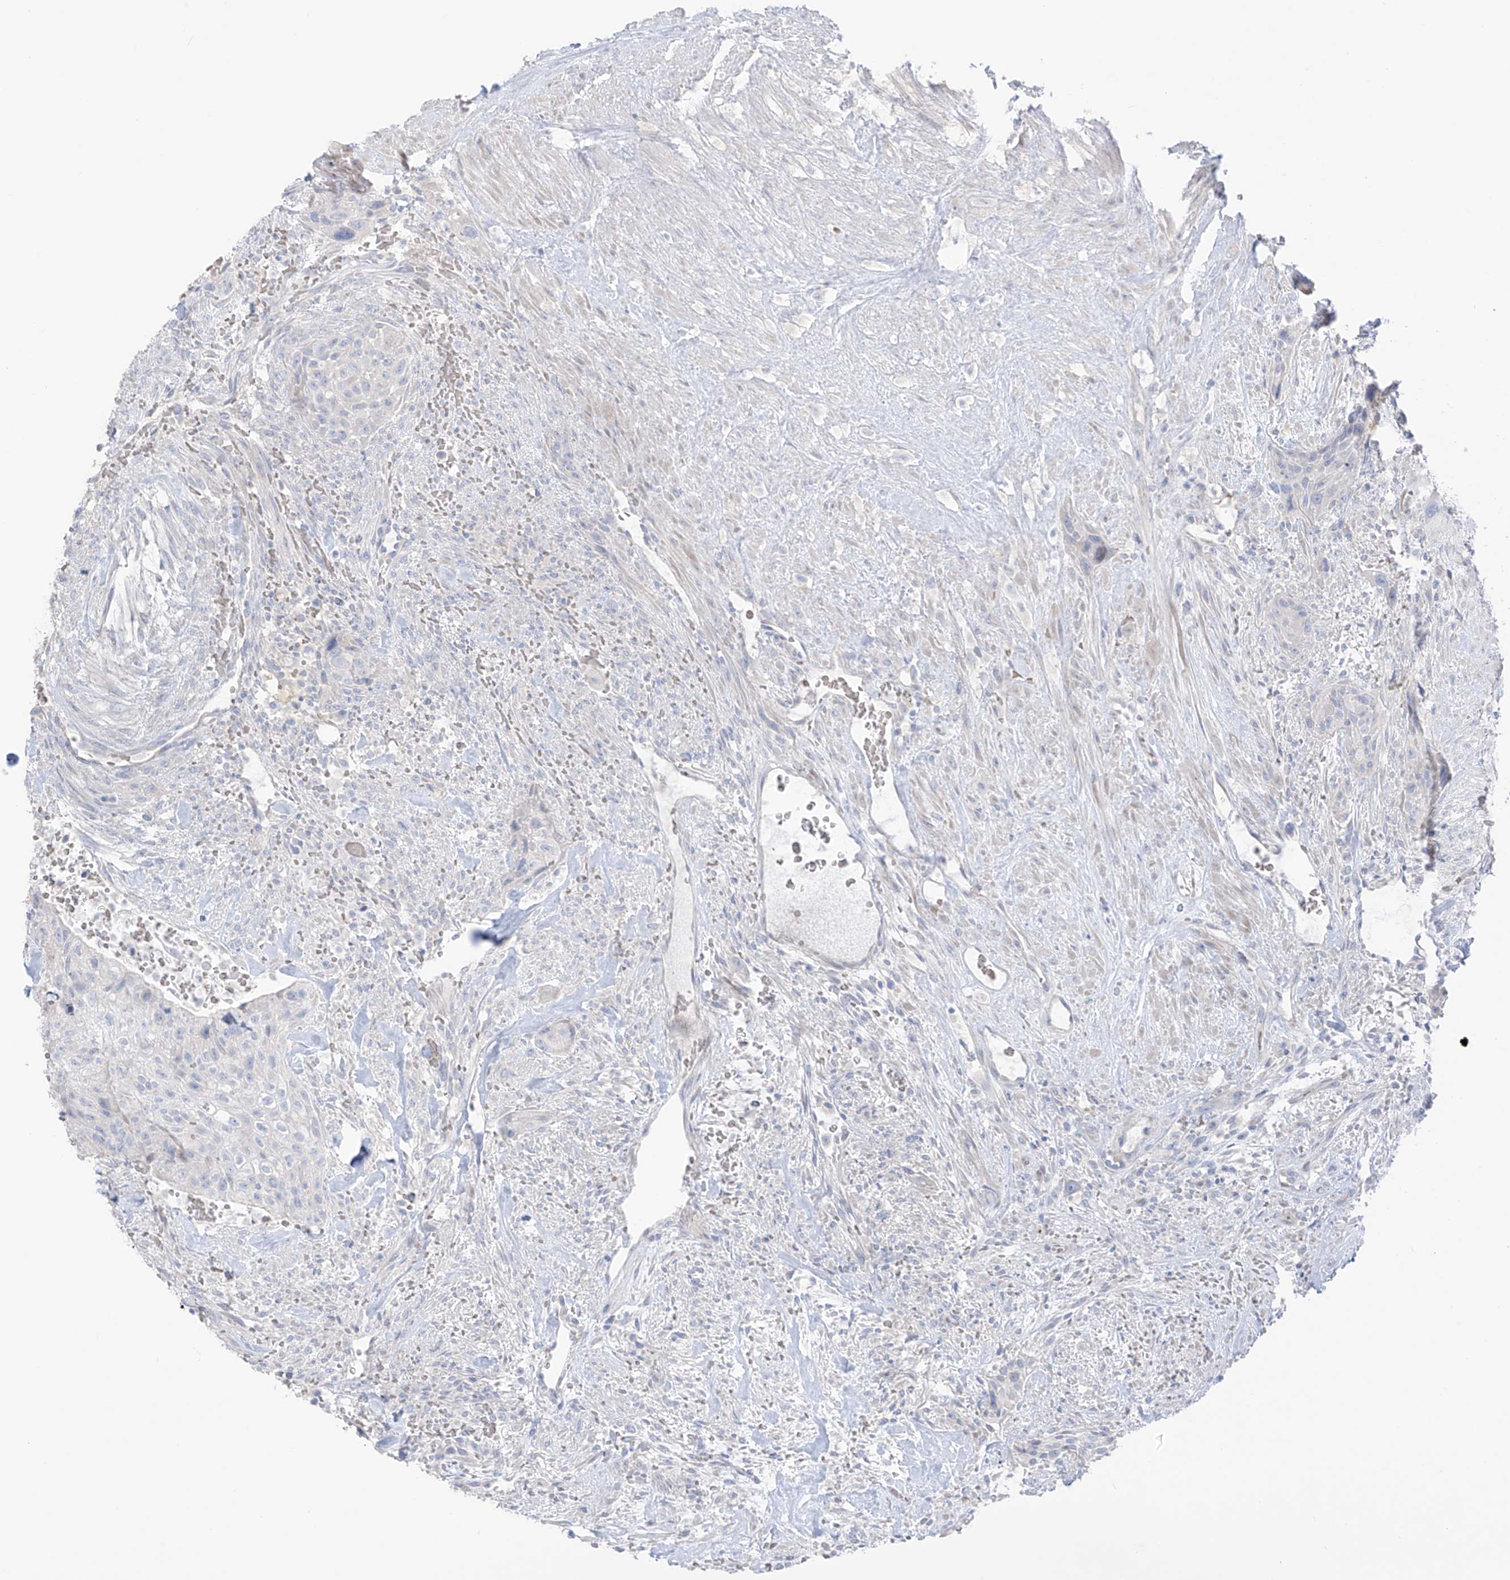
{"staining": {"intensity": "negative", "quantity": "none", "location": "none"}, "tissue": "urothelial cancer", "cell_type": "Tumor cells", "image_type": "cancer", "snomed": [{"axis": "morphology", "description": "Urothelial carcinoma, High grade"}, {"axis": "topography", "description": "Urinary bladder"}], "caption": "High magnification brightfield microscopy of urothelial cancer stained with DAB (brown) and counterstained with hematoxylin (blue): tumor cells show no significant staining.", "gene": "ASPRV1", "patient": {"sex": "male", "age": 35}}